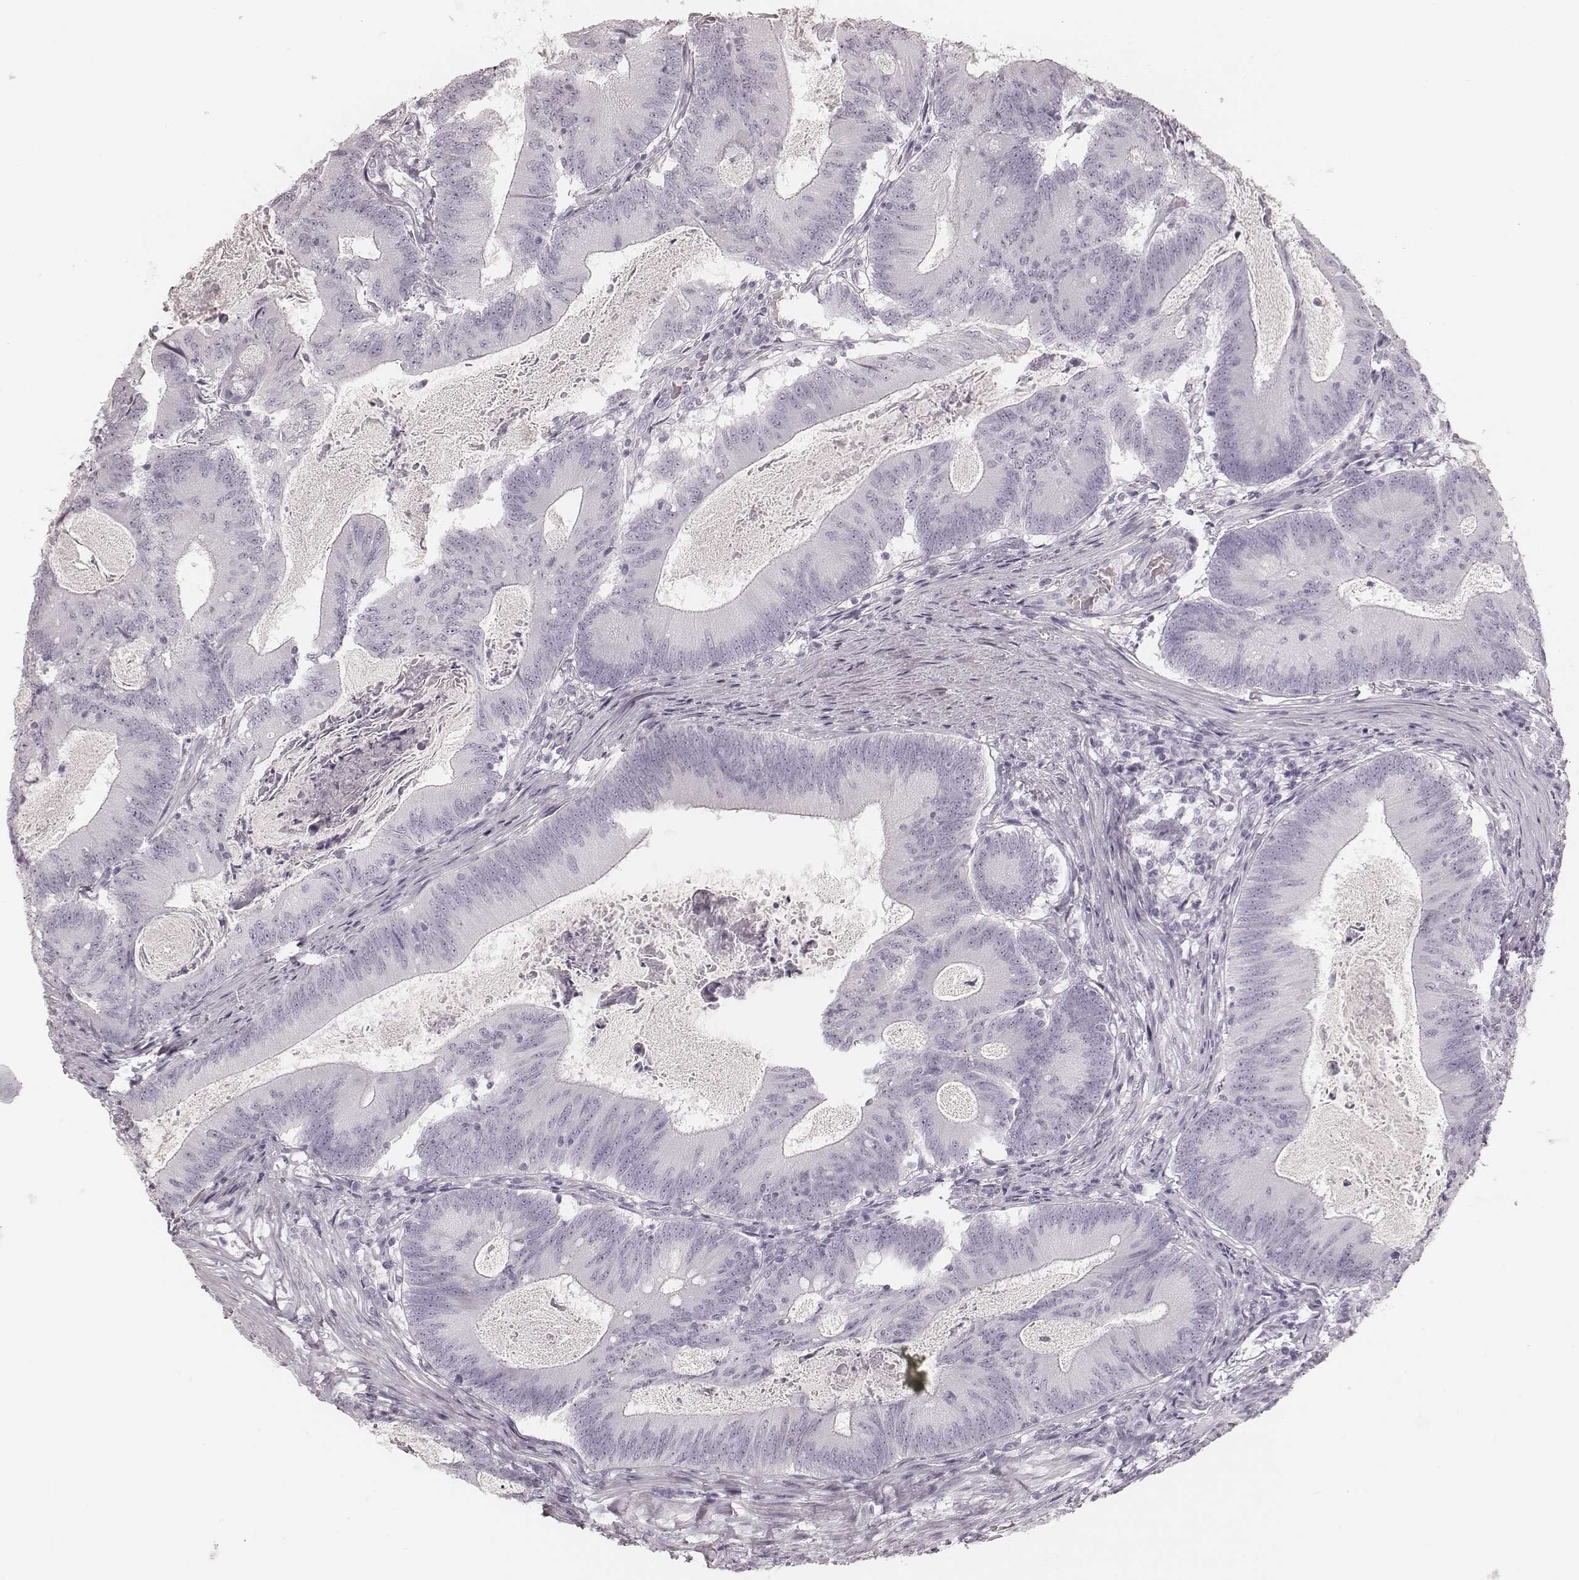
{"staining": {"intensity": "negative", "quantity": "none", "location": "none"}, "tissue": "colorectal cancer", "cell_type": "Tumor cells", "image_type": "cancer", "snomed": [{"axis": "morphology", "description": "Adenocarcinoma, NOS"}, {"axis": "topography", "description": "Colon"}], "caption": "The histopathology image shows no significant expression in tumor cells of colorectal cancer (adenocarcinoma).", "gene": "MSX1", "patient": {"sex": "female", "age": 70}}